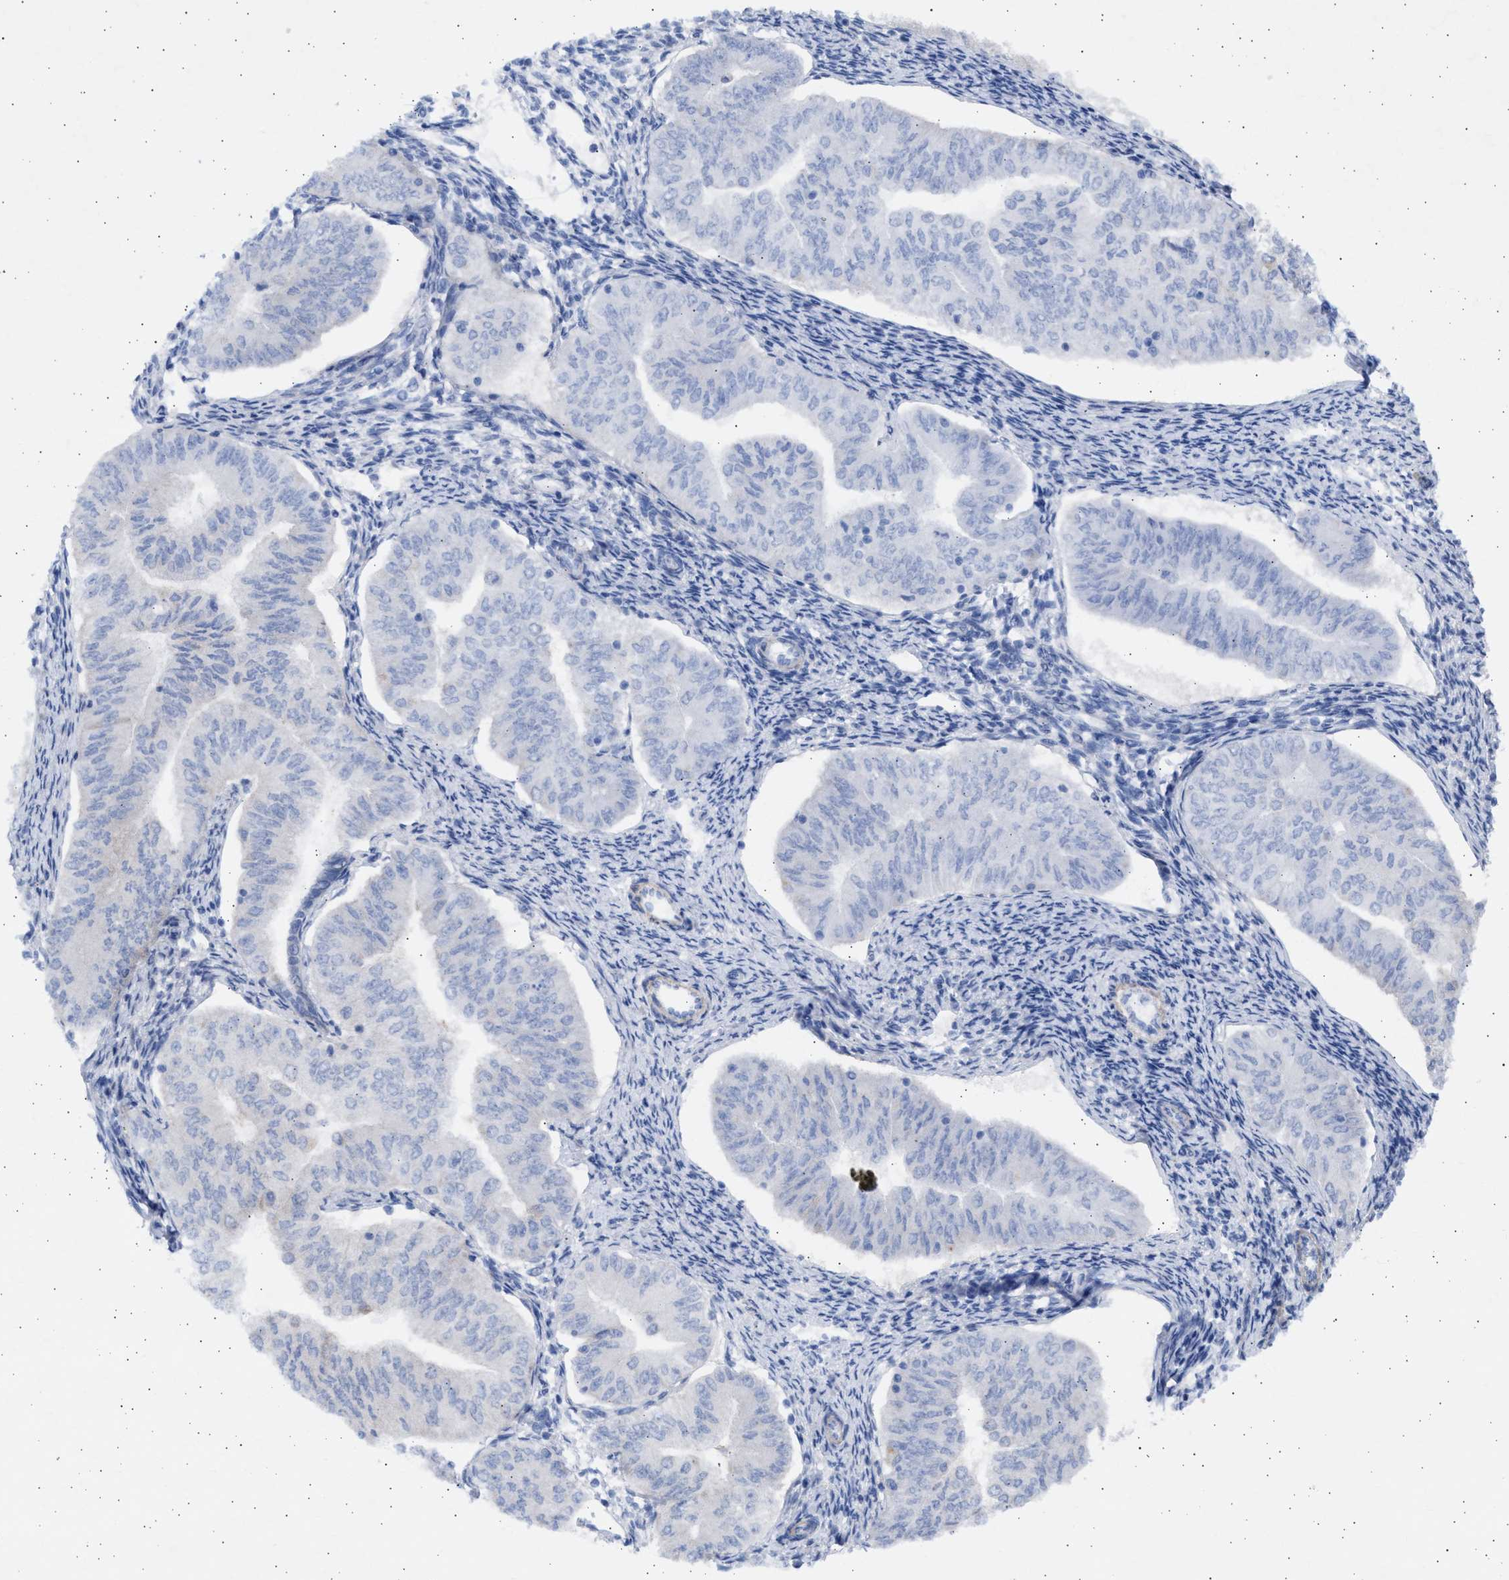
{"staining": {"intensity": "negative", "quantity": "none", "location": "none"}, "tissue": "endometrial cancer", "cell_type": "Tumor cells", "image_type": "cancer", "snomed": [{"axis": "morphology", "description": "Normal tissue, NOS"}, {"axis": "morphology", "description": "Adenocarcinoma, NOS"}, {"axis": "topography", "description": "Endometrium"}], "caption": "The histopathology image demonstrates no significant positivity in tumor cells of adenocarcinoma (endometrial).", "gene": "NBR1", "patient": {"sex": "female", "age": 53}}